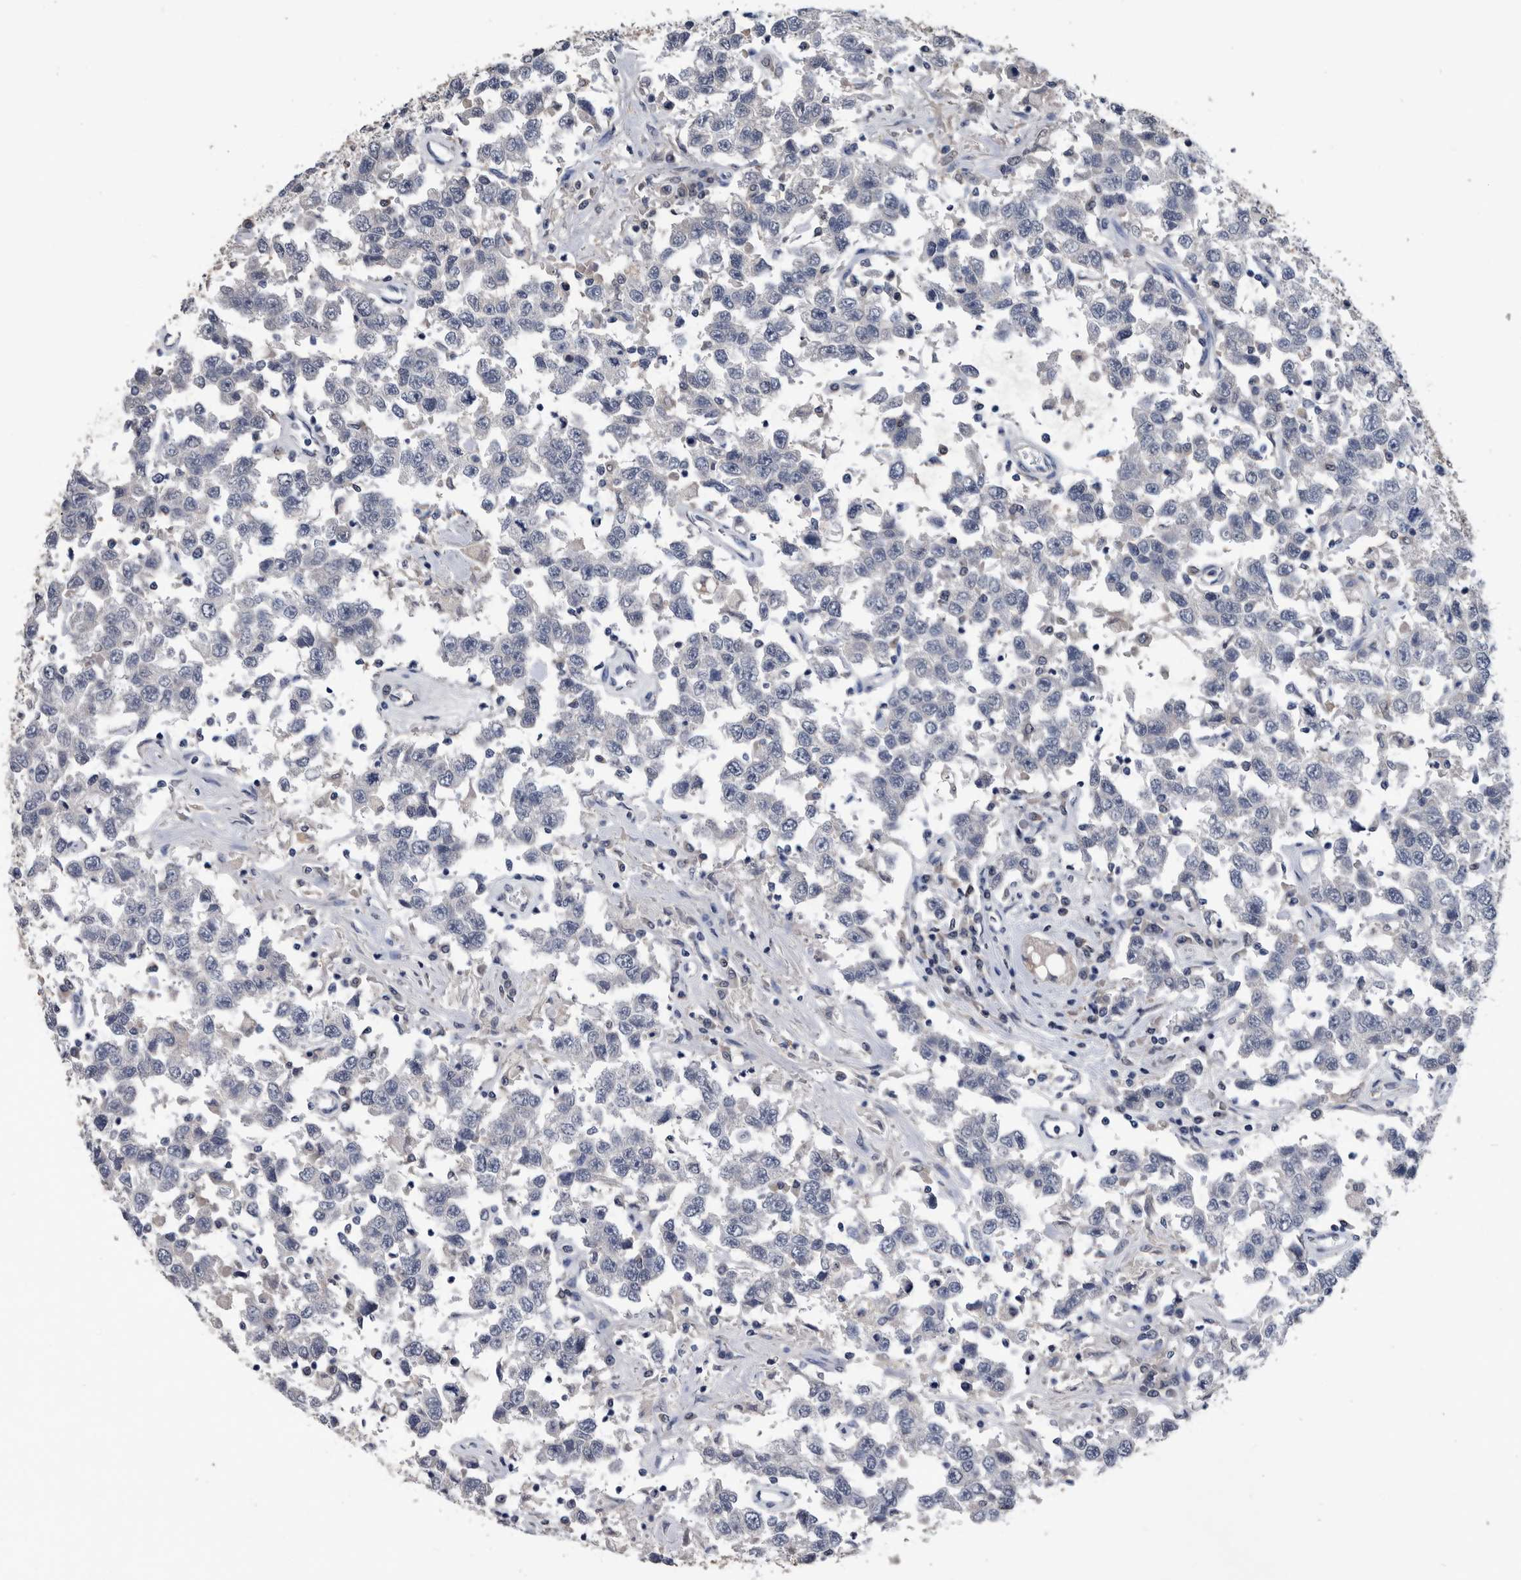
{"staining": {"intensity": "negative", "quantity": "none", "location": "none"}, "tissue": "testis cancer", "cell_type": "Tumor cells", "image_type": "cancer", "snomed": [{"axis": "morphology", "description": "Seminoma, NOS"}, {"axis": "topography", "description": "Testis"}], "caption": "High magnification brightfield microscopy of testis cancer stained with DAB (brown) and counterstained with hematoxylin (blue): tumor cells show no significant positivity.", "gene": "PDXK", "patient": {"sex": "male", "age": 41}}